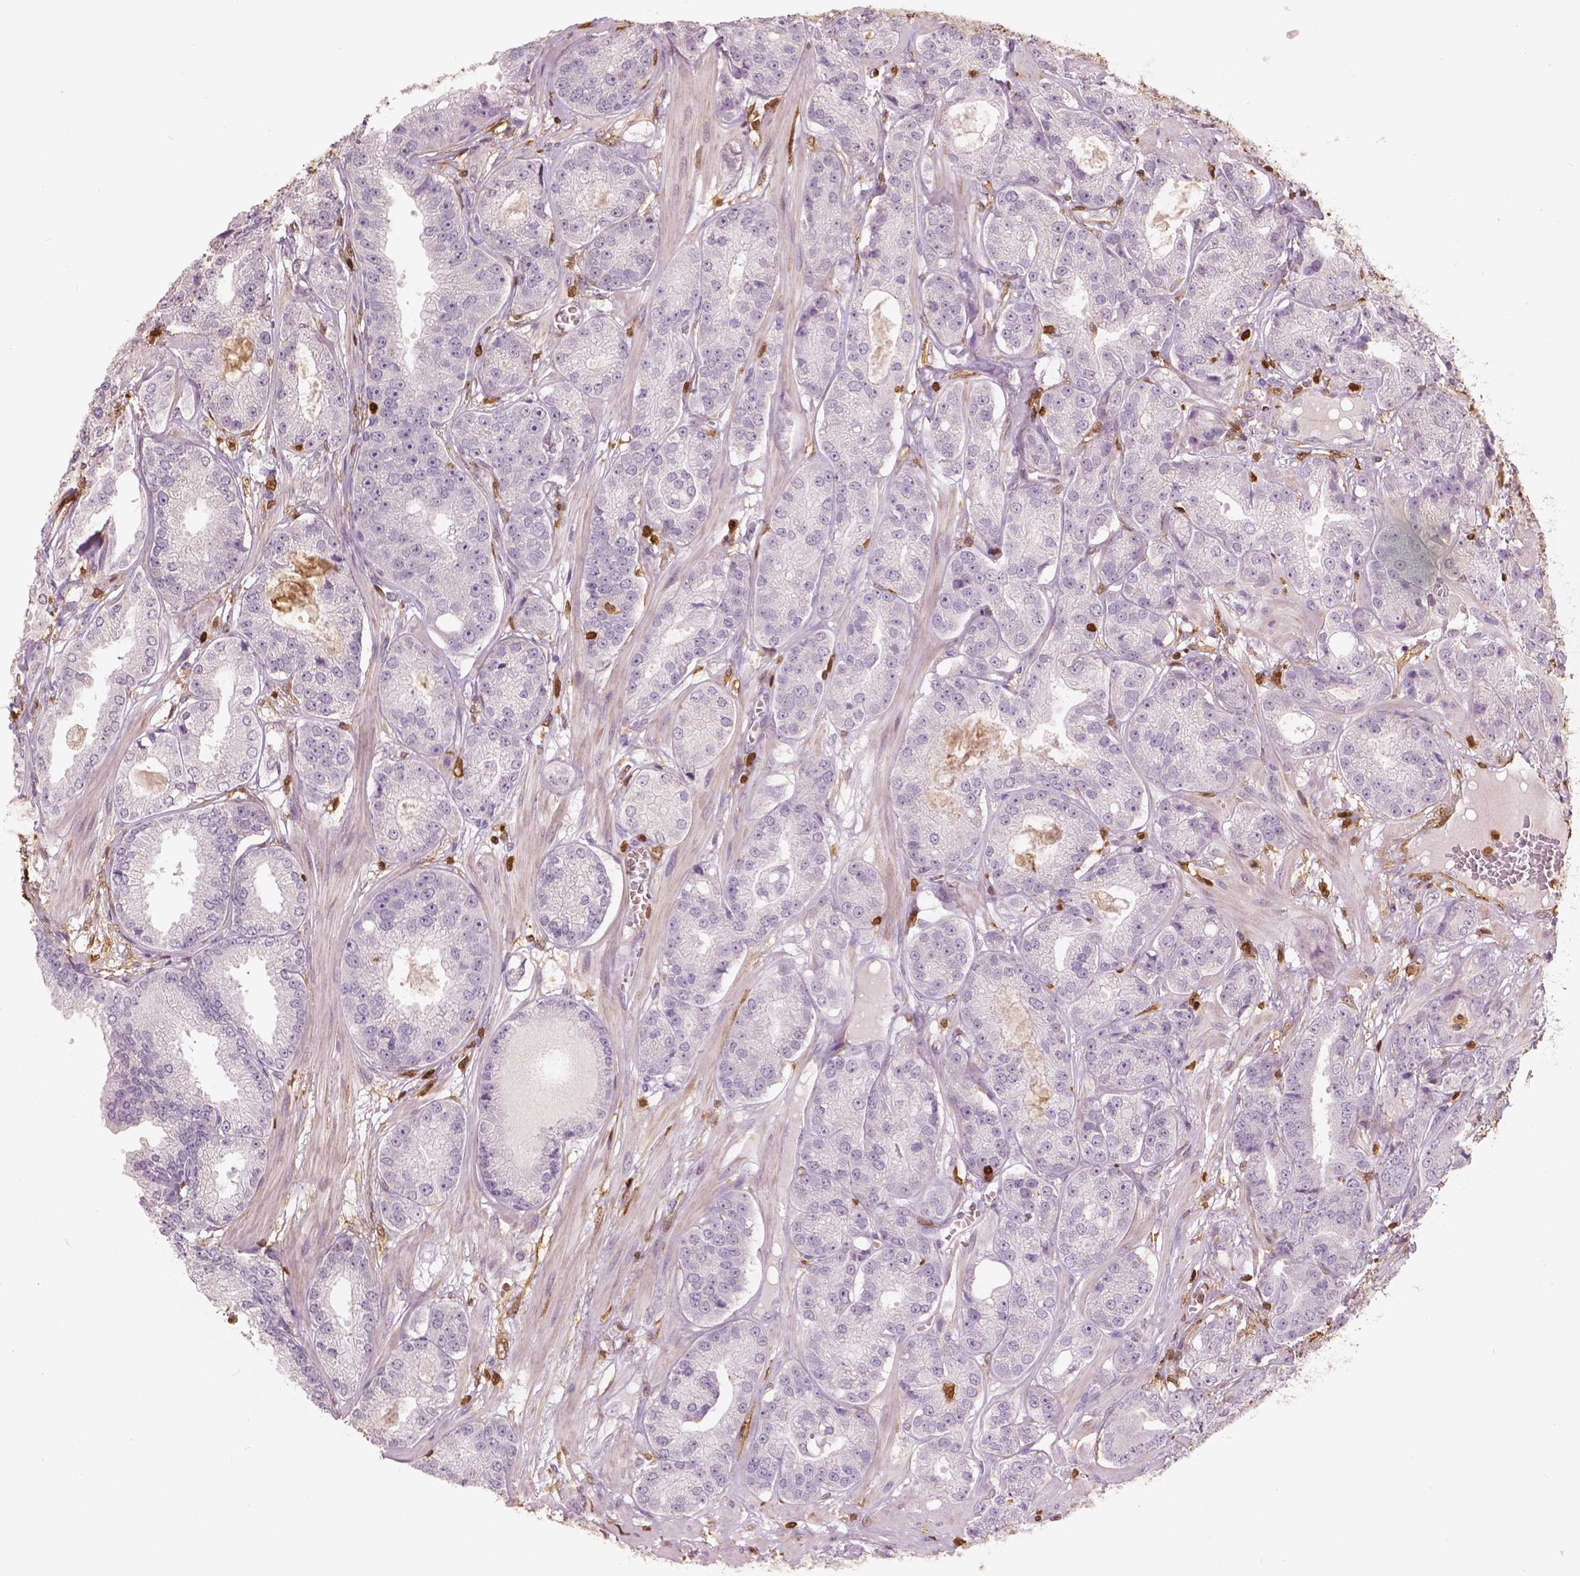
{"staining": {"intensity": "negative", "quantity": "none", "location": "none"}, "tissue": "prostate cancer", "cell_type": "Tumor cells", "image_type": "cancer", "snomed": [{"axis": "morphology", "description": "Adenocarcinoma, NOS"}, {"axis": "topography", "description": "Prostate"}], "caption": "Immunohistochemical staining of human prostate cancer (adenocarcinoma) shows no significant expression in tumor cells.", "gene": "S100A4", "patient": {"sex": "male", "age": 64}}